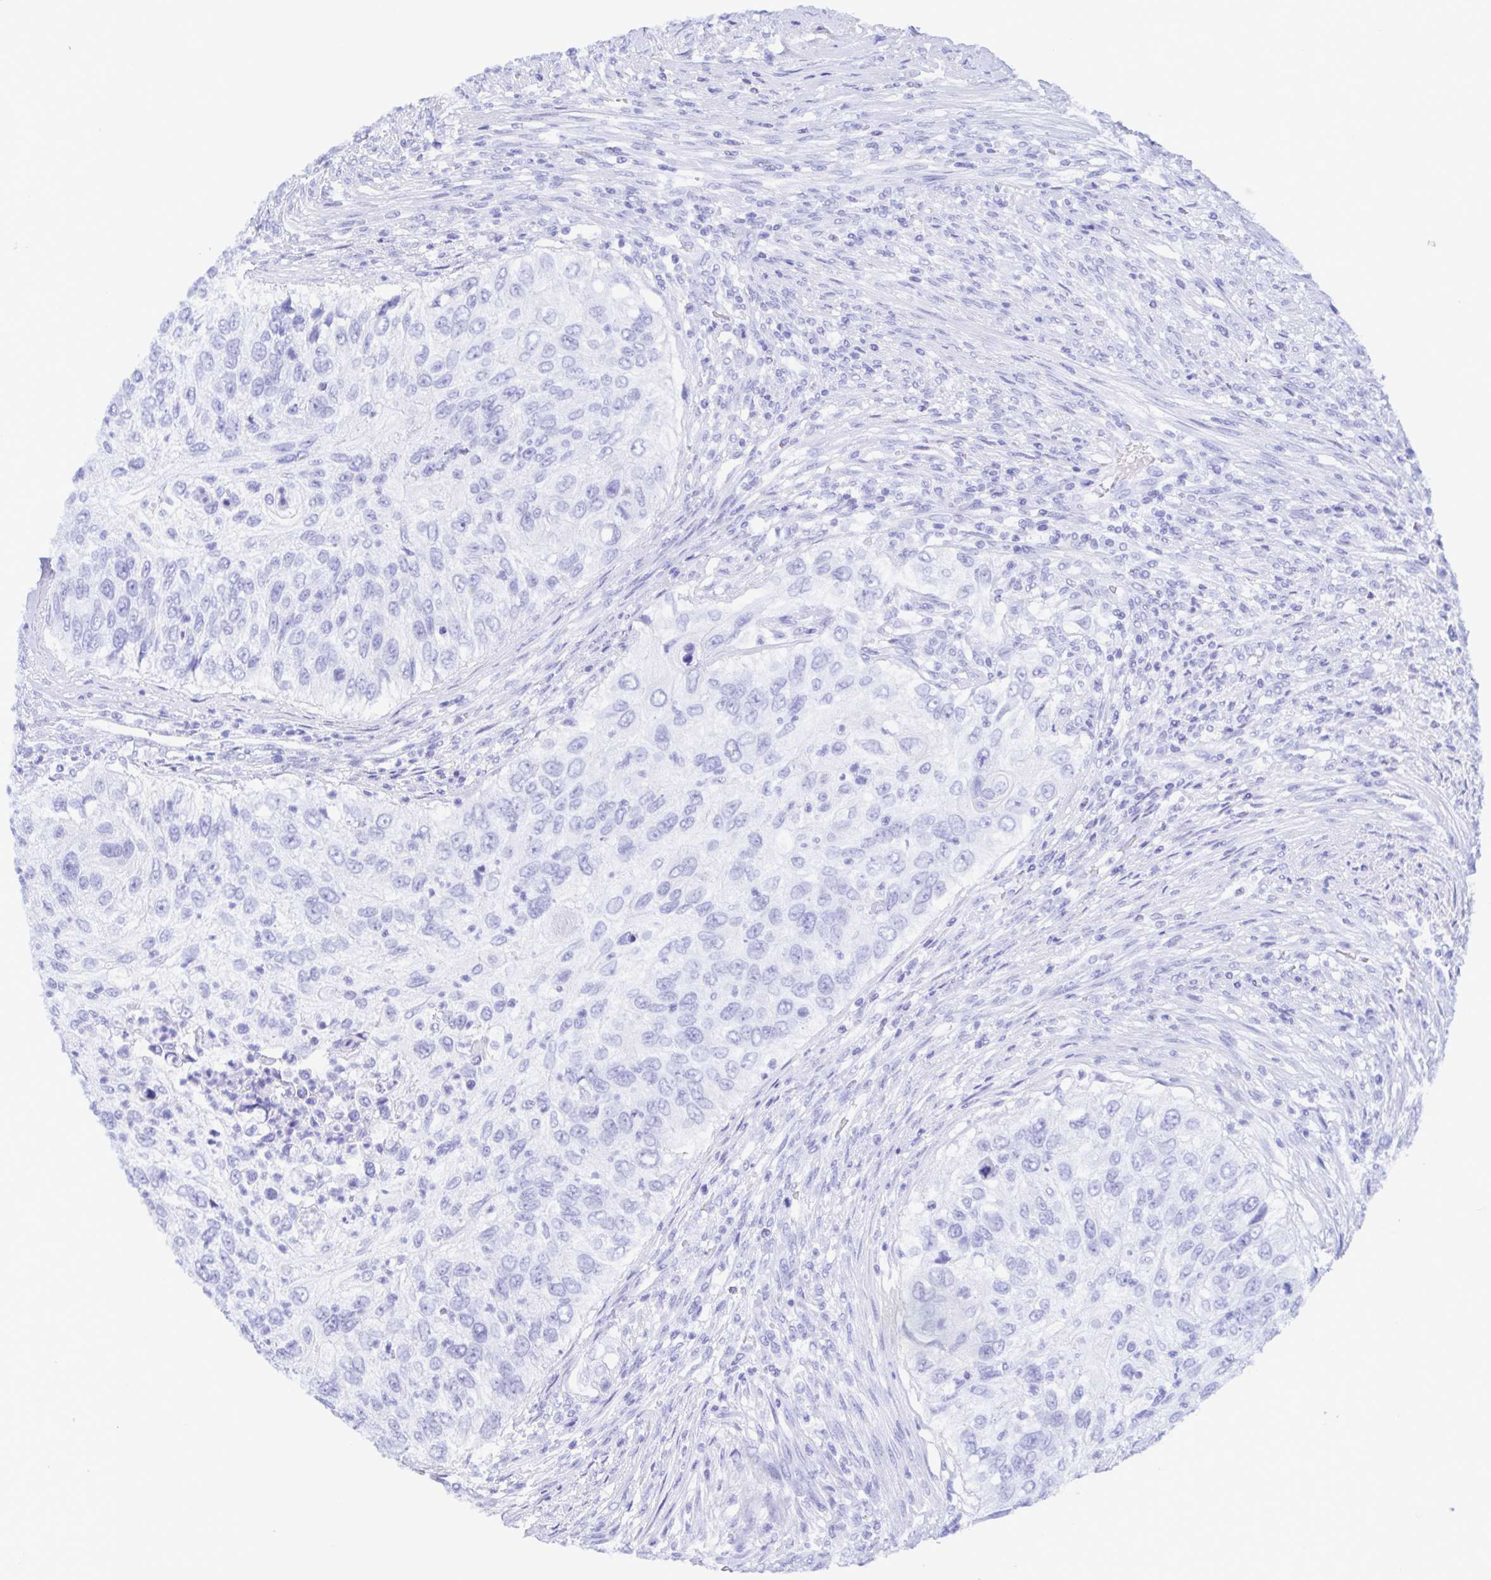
{"staining": {"intensity": "negative", "quantity": "none", "location": "none"}, "tissue": "urothelial cancer", "cell_type": "Tumor cells", "image_type": "cancer", "snomed": [{"axis": "morphology", "description": "Urothelial carcinoma, High grade"}, {"axis": "topography", "description": "Urinary bladder"}], "caption": "The IHC image has no significant positivity in tumor cells of high-grade urothelial carcinoma tissue. The staining was performed using DAB (3,3'-diaminobenzidine) to visualize the protein expression in brown, while the nuclei were stained in blue with hematoxylin (Magnification: 20x).", "gene": "PERM1", "patient": {"sex": "female", "age": 60}}